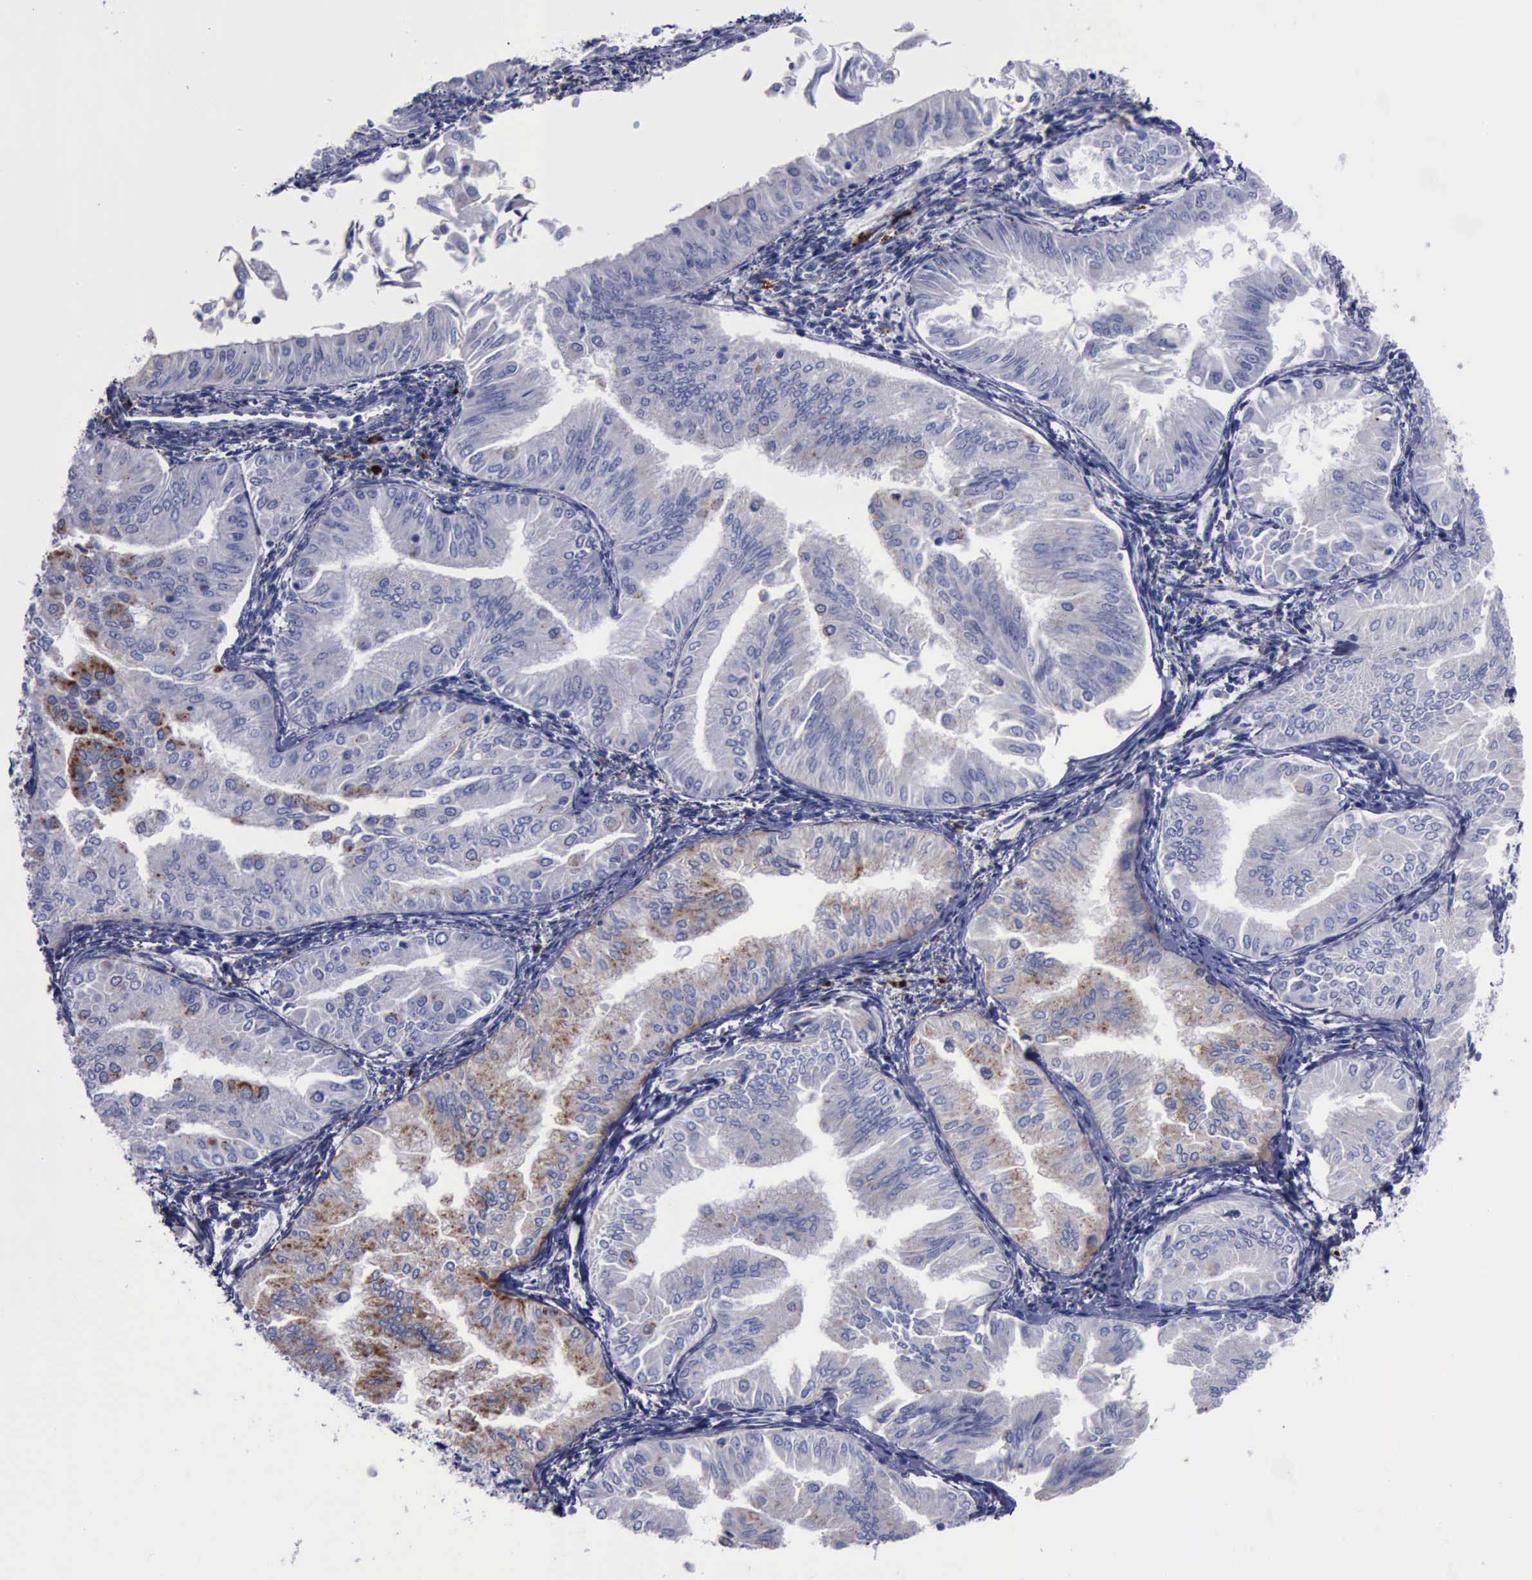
{"staining": {"intensity": "weak", "quantity": "<25%", "location": "cytoplasmic/membranous"}, "tissue": "endometrial cancer", "cell_type": "Tumor cells", "image_type": "cancer", "snomed": [{"axis": "morphology", "description": "Adenocarcinoma, NOS"}, {"axis": "topography", "description": "Endometrium"}], "caption": "Adenocarcinoma (endometrial) stained for a protein using immunohistochemistry demonstrates no staining tumor cells.", "gene": "CTSD", "patient": {"sex": "female", "age": 53}}